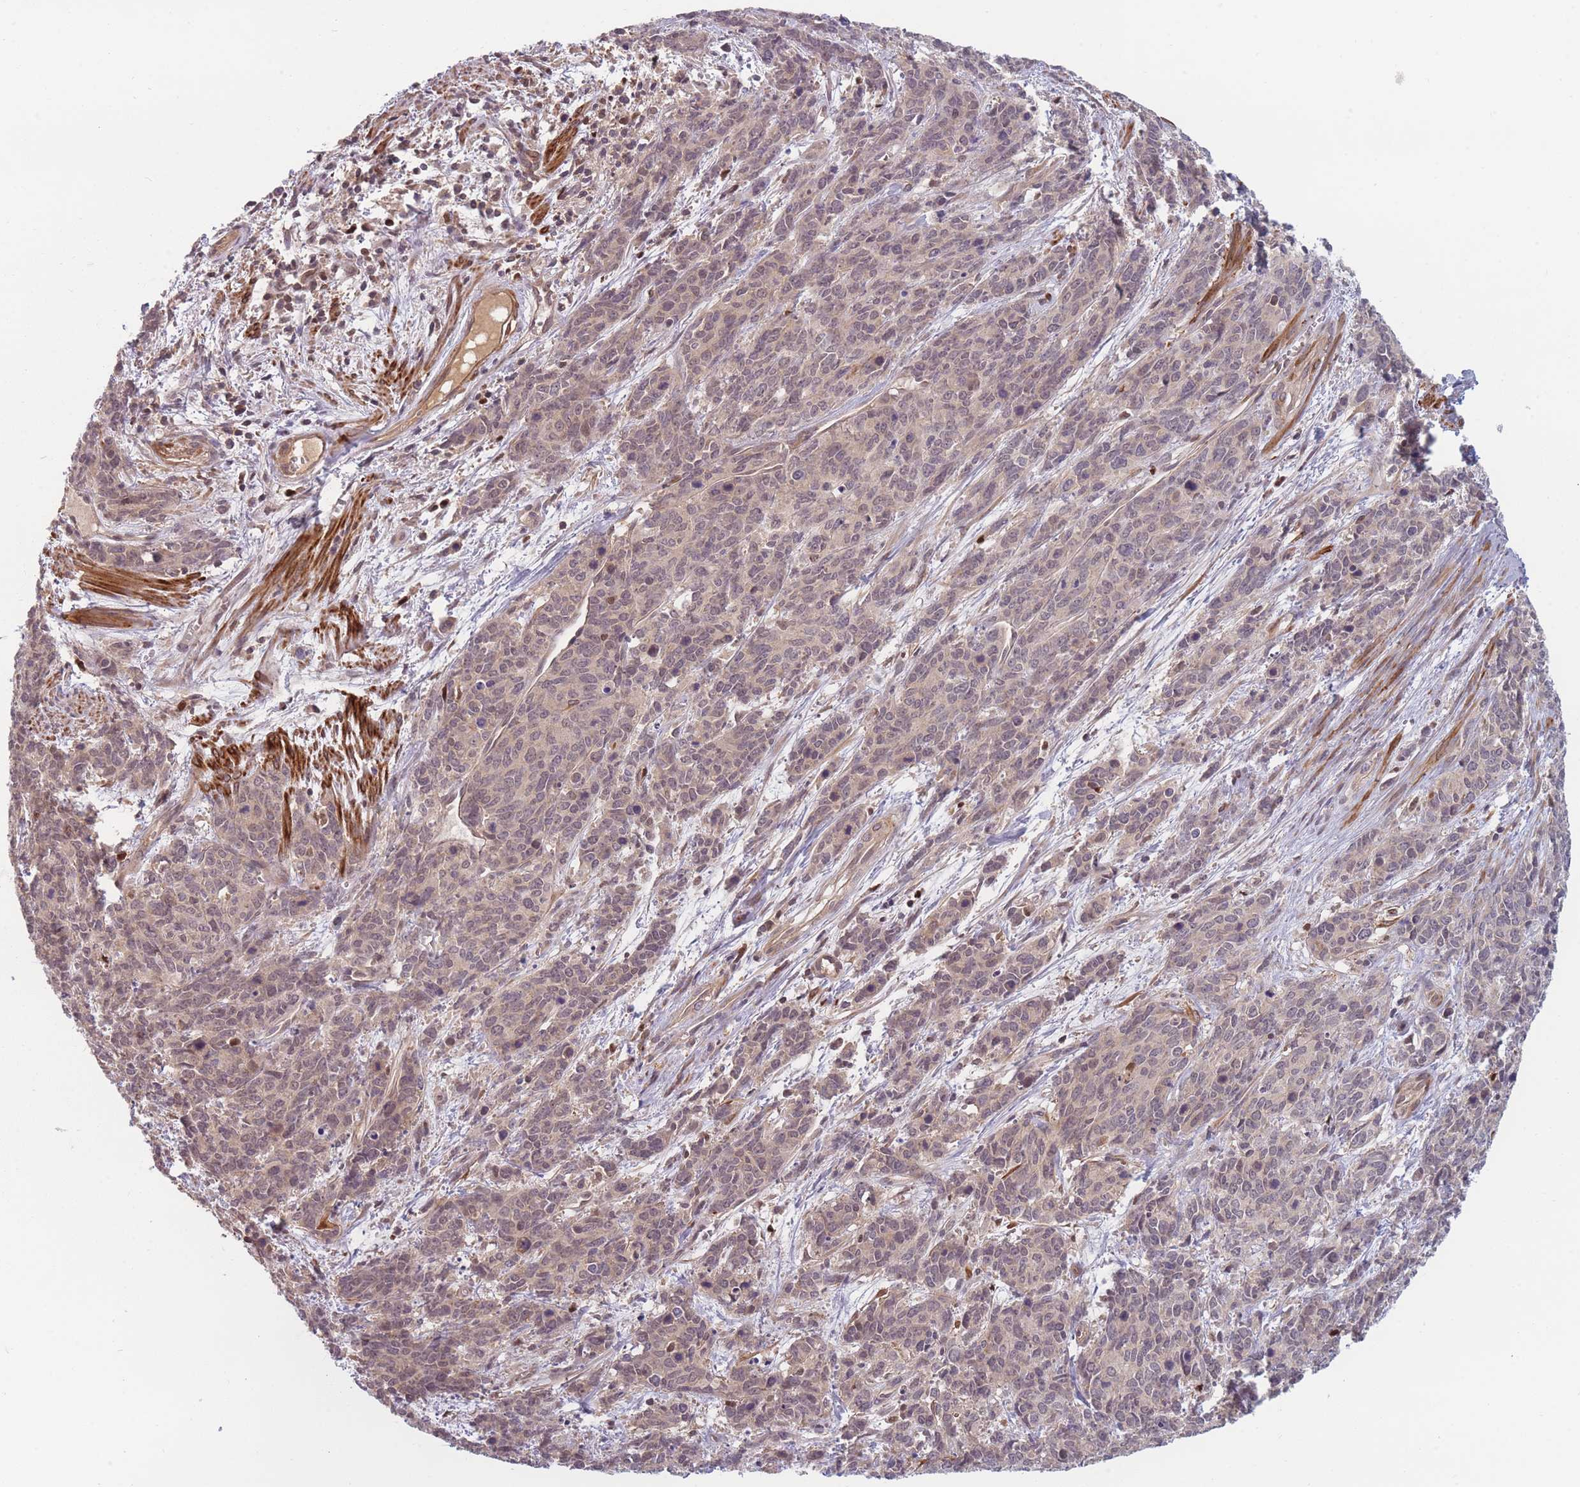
{"staining": {"intensity": "weak", "quantity": ">75%", "location": "cytoplasmic/membranous,nuclear"}, "tissue": "cervical cancer", "cell_type": "Tumor cells", "image_type": "cancer", "snomed": [{"axis": "morphology", "description": "Squamous cell carcinoma, NOS"}, {"axis": "topography", "description": "Cervix"}], "caption": "Squamous cell carcinoma (cervical) stained with DAB immunohistochemistry (IHC) shows low levels of weak cytoplasmic/membranous and nuclear staining in about >75% of tumor cells.", "gene": "FAM153A", "patient": {"sex": "female", "age": 60}}